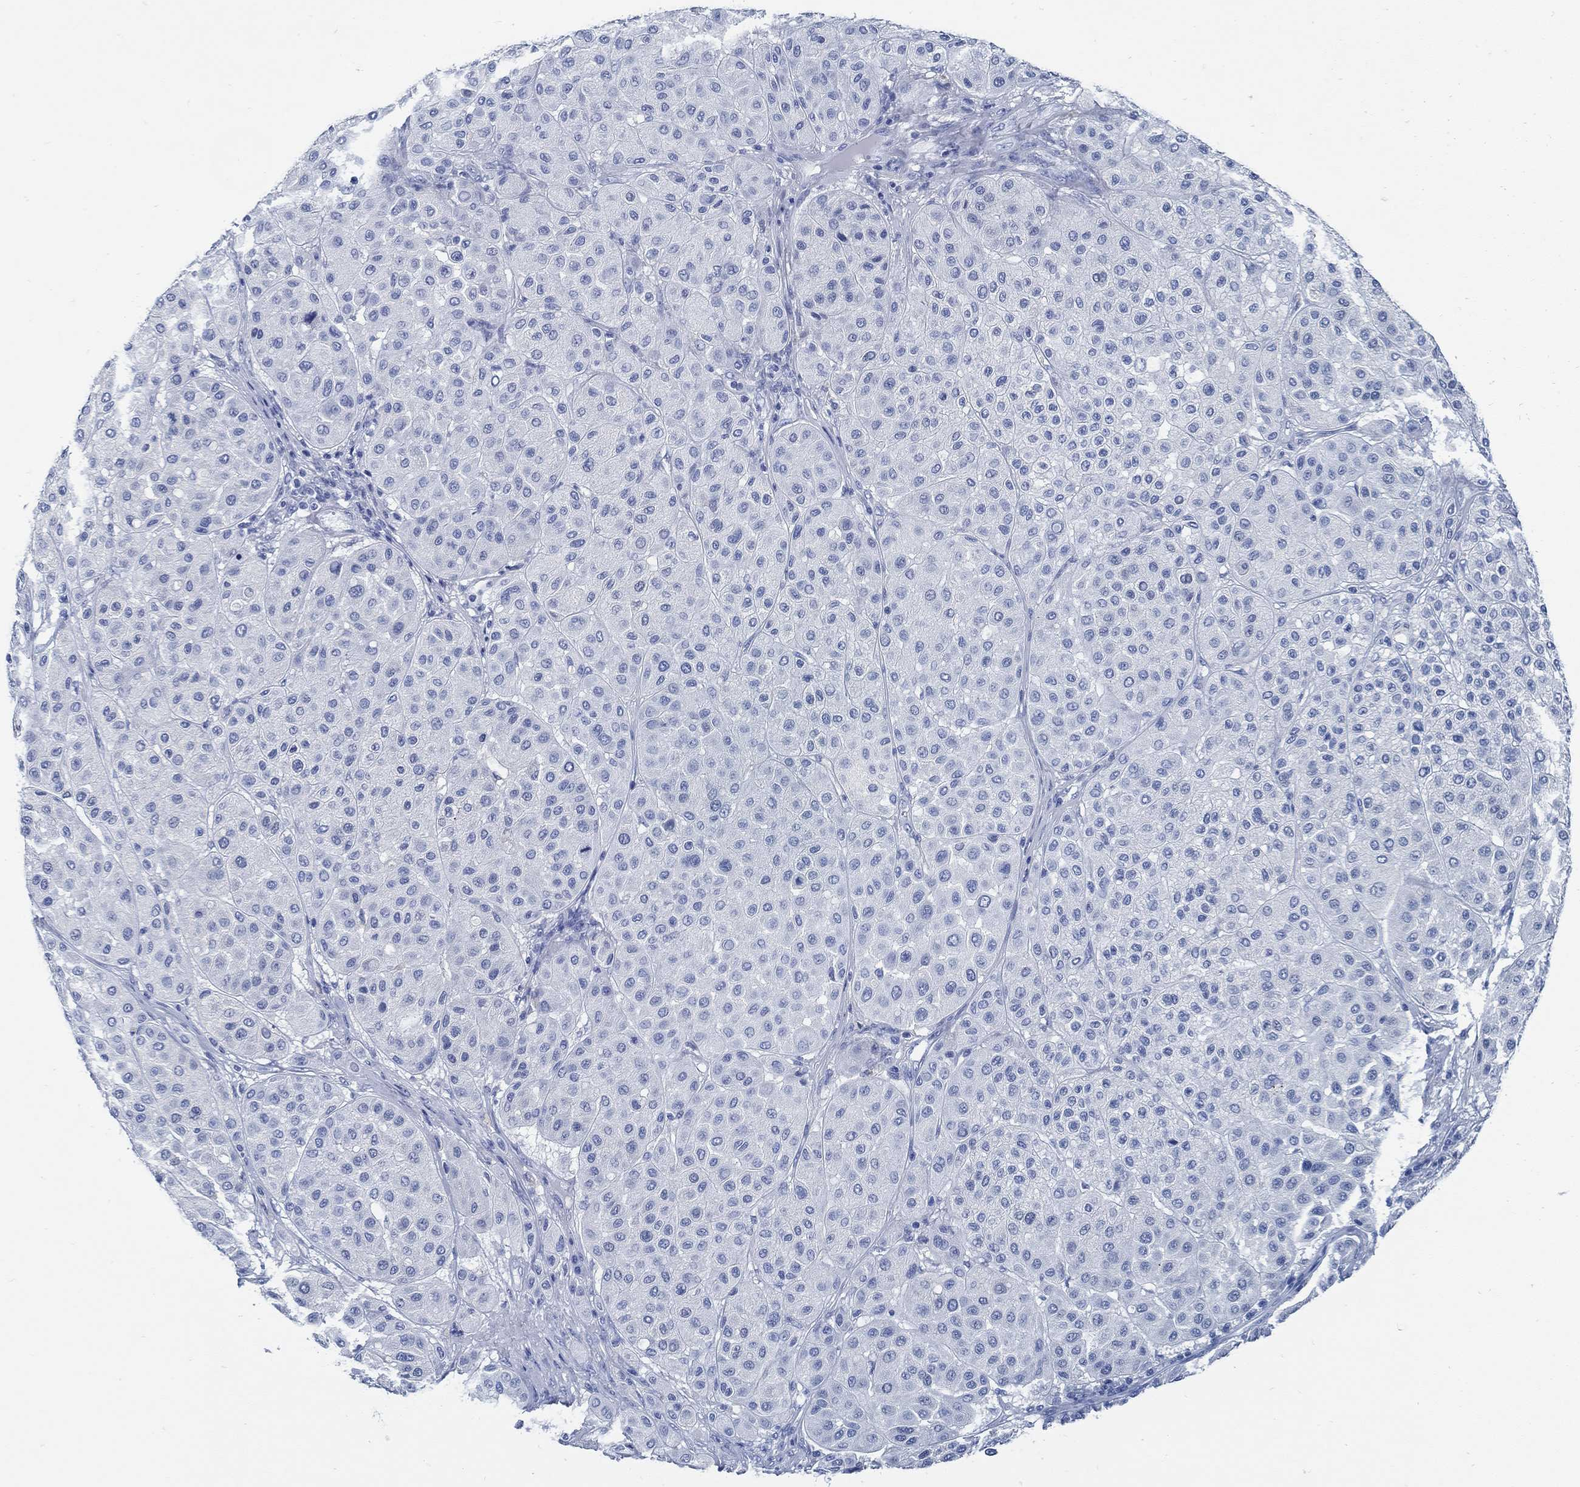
{"staining": {"intensity": "negative", "quantity": "none", "location": "none"}, "tissue": "melanoma", "cell_type": "Tumor cells", "image_type": "cancer", "snomed": [{"axis": "morphology", "description": "Malignant melanoma, Metastatic site"}, {"axis": "topography", "description": "Smooth muscle"}], "caption": "Histopathology image shows no significant protein positivity in tumor cells of melanoma. (DAB (3,3'-diaminobenzidine) immunohistochemistry visualized using brightfield microscopy, high magnification).", "gene": "SLC45A1", "patient": {"sex": "male", "age": 41}}